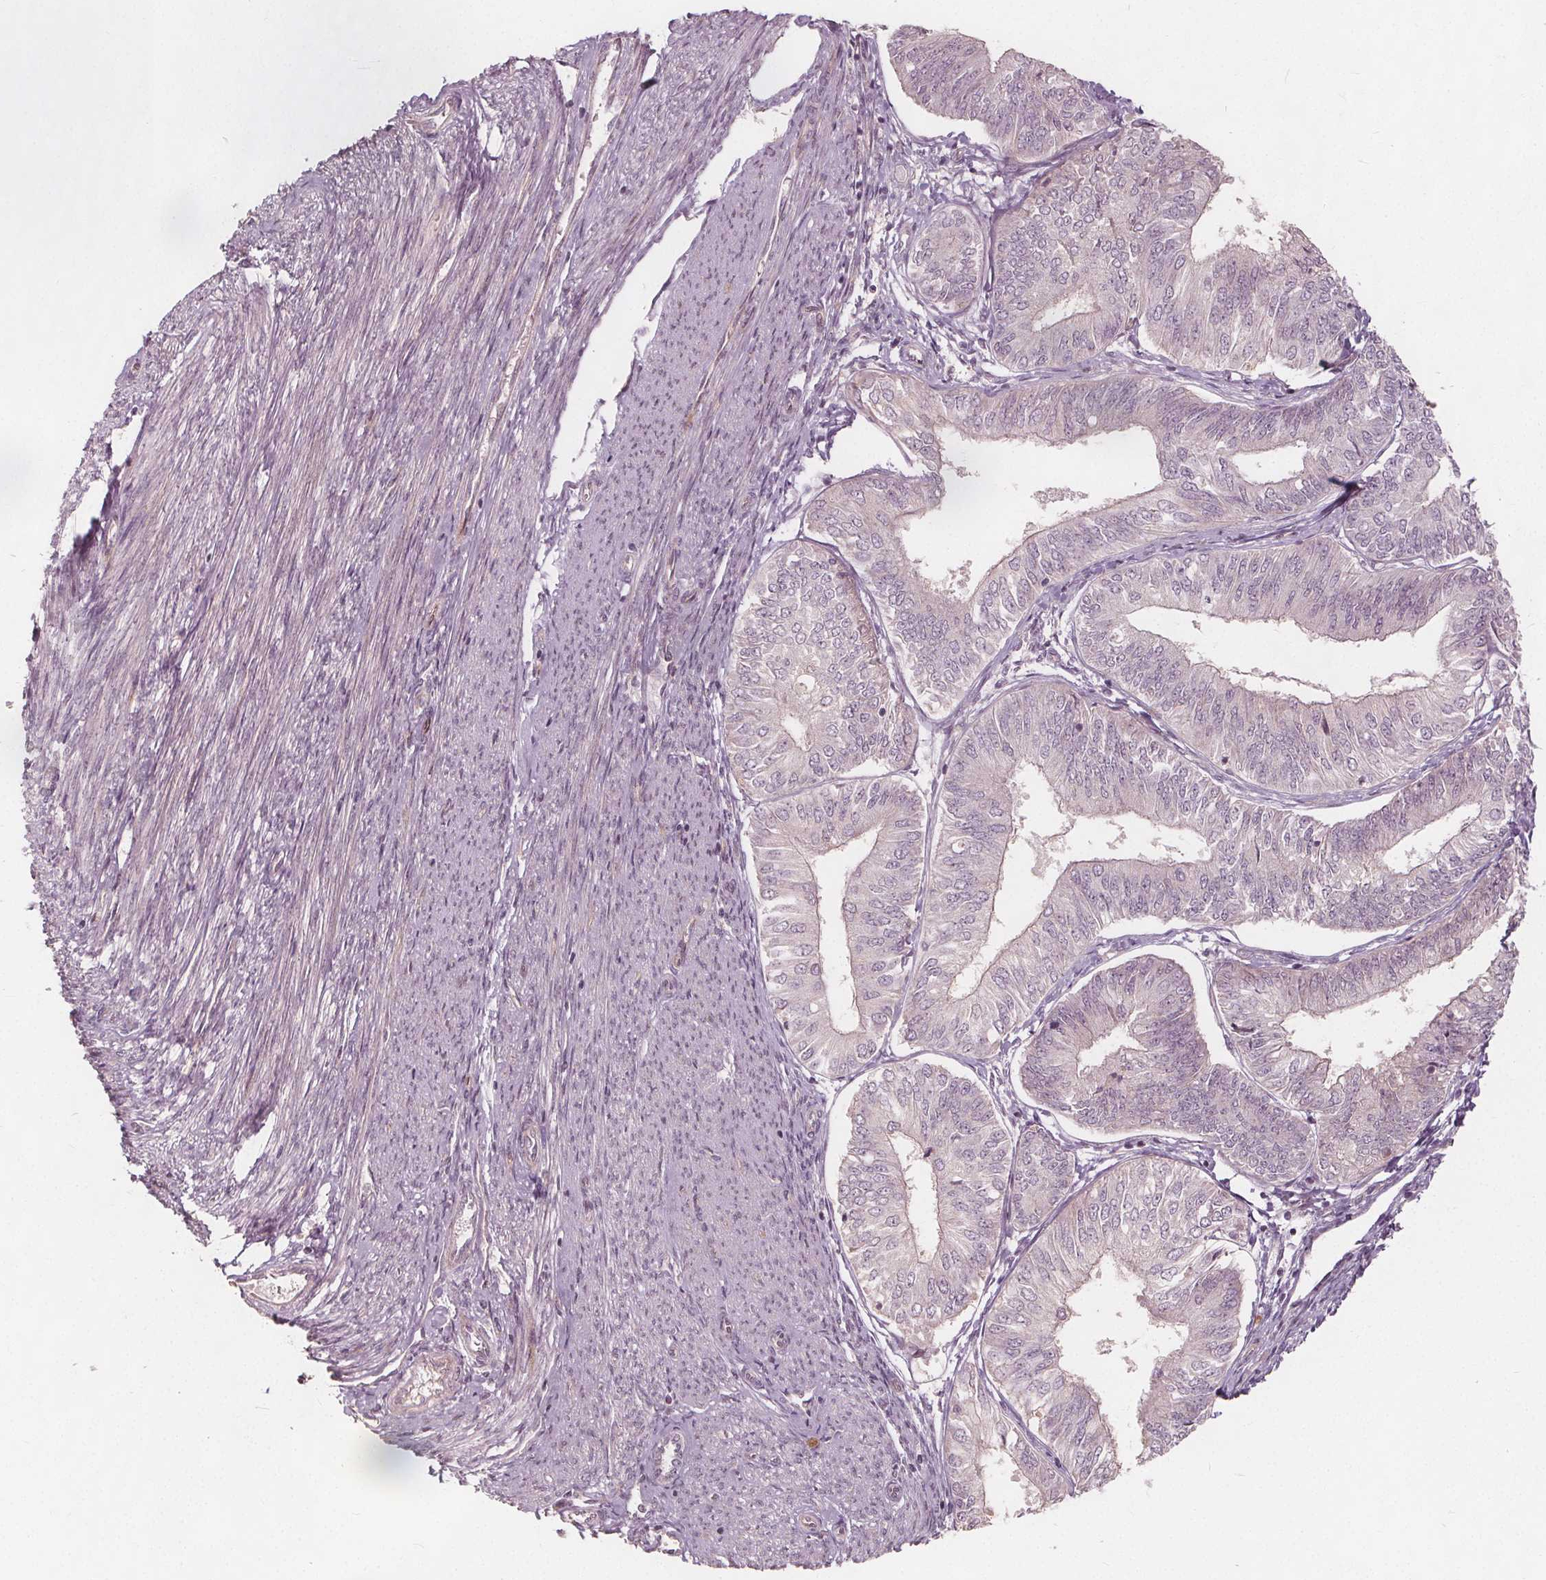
{"staining": {"intensity": "negative", "quantity": "none", "location": "none"}, "tissue": "endometrial cancer", "cell_type": "Tumor cells", "image_type": "cancer", "snomed": [{"axis": "morphology", "description": "Adenocarcinoma, NOS"}, {"axis": "topography", "description": "Endometrium"}], "caption": "Immunohistochemical staining of endometrial cancer (adenocarcinoma) exhibits no significant staining in tumor cells. (Stains: DAB immunohistochemistry with hematoxylin counter stain, Microscopy: brightfield microscopy at high magnification).", "gene": "PTPRT", "patient": {"sex": "female", "age": 58}}